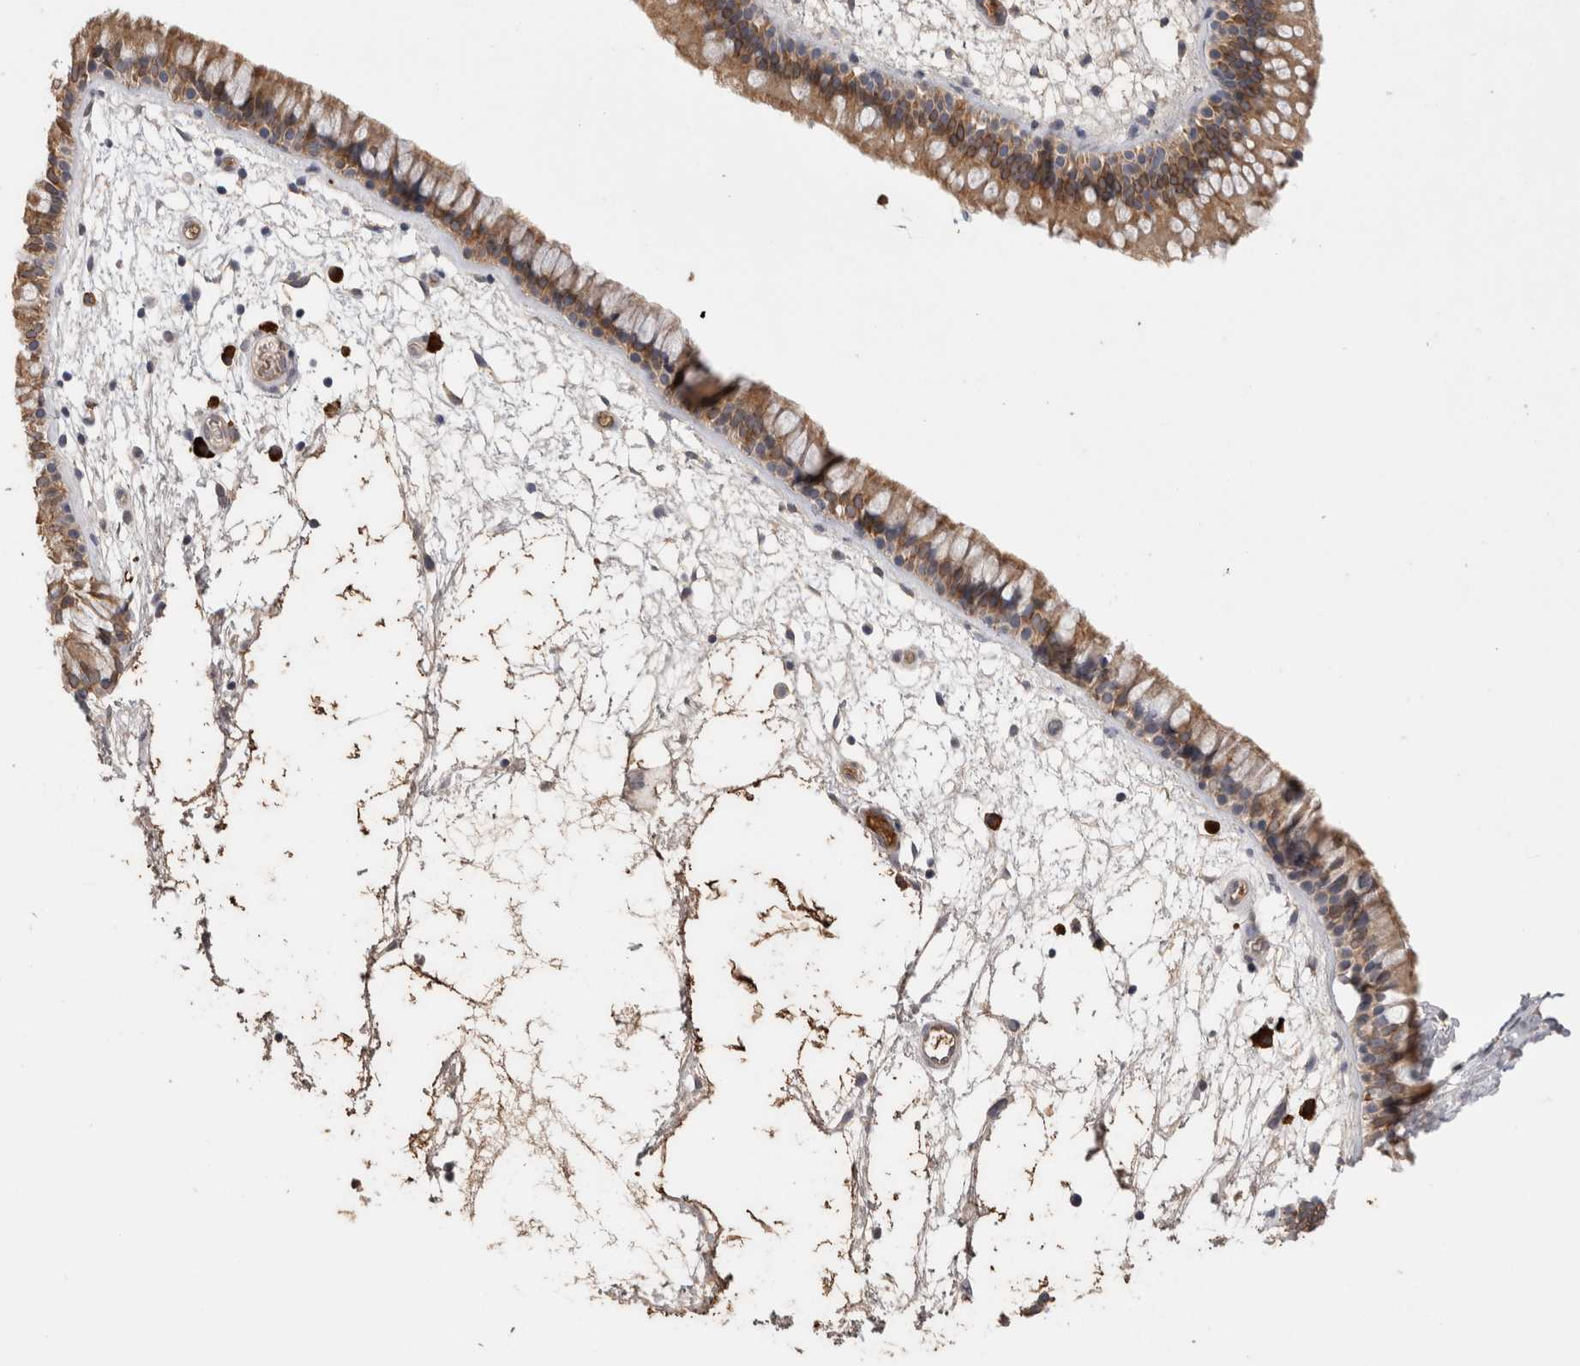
{"staining": {"intensity": "moderate", "quantity": ">75%", "location": "cytoplasmic/membranous"}, "tissue": "nasopharynx", "cell_type": "Respiratory epithelial cells", "image_type": "normal", "snomed": [{"axis": "morphology", "description": "Normal tissue, NOS"}, {"axis": "morphology", "description": "Inflammation, NOS"}, {"axis": "topography", "description": "Nasopharynx"}], "caption": "Immunohistochemistry (IHC) (DAB) staining of benign human nasopharynx shows moderate cytoplasmic/membranous protein positivity in about >75% of respiratory epithelial cells.", "gene": "PPP3CC", "patient": {"sex": "male", "age": 48}}